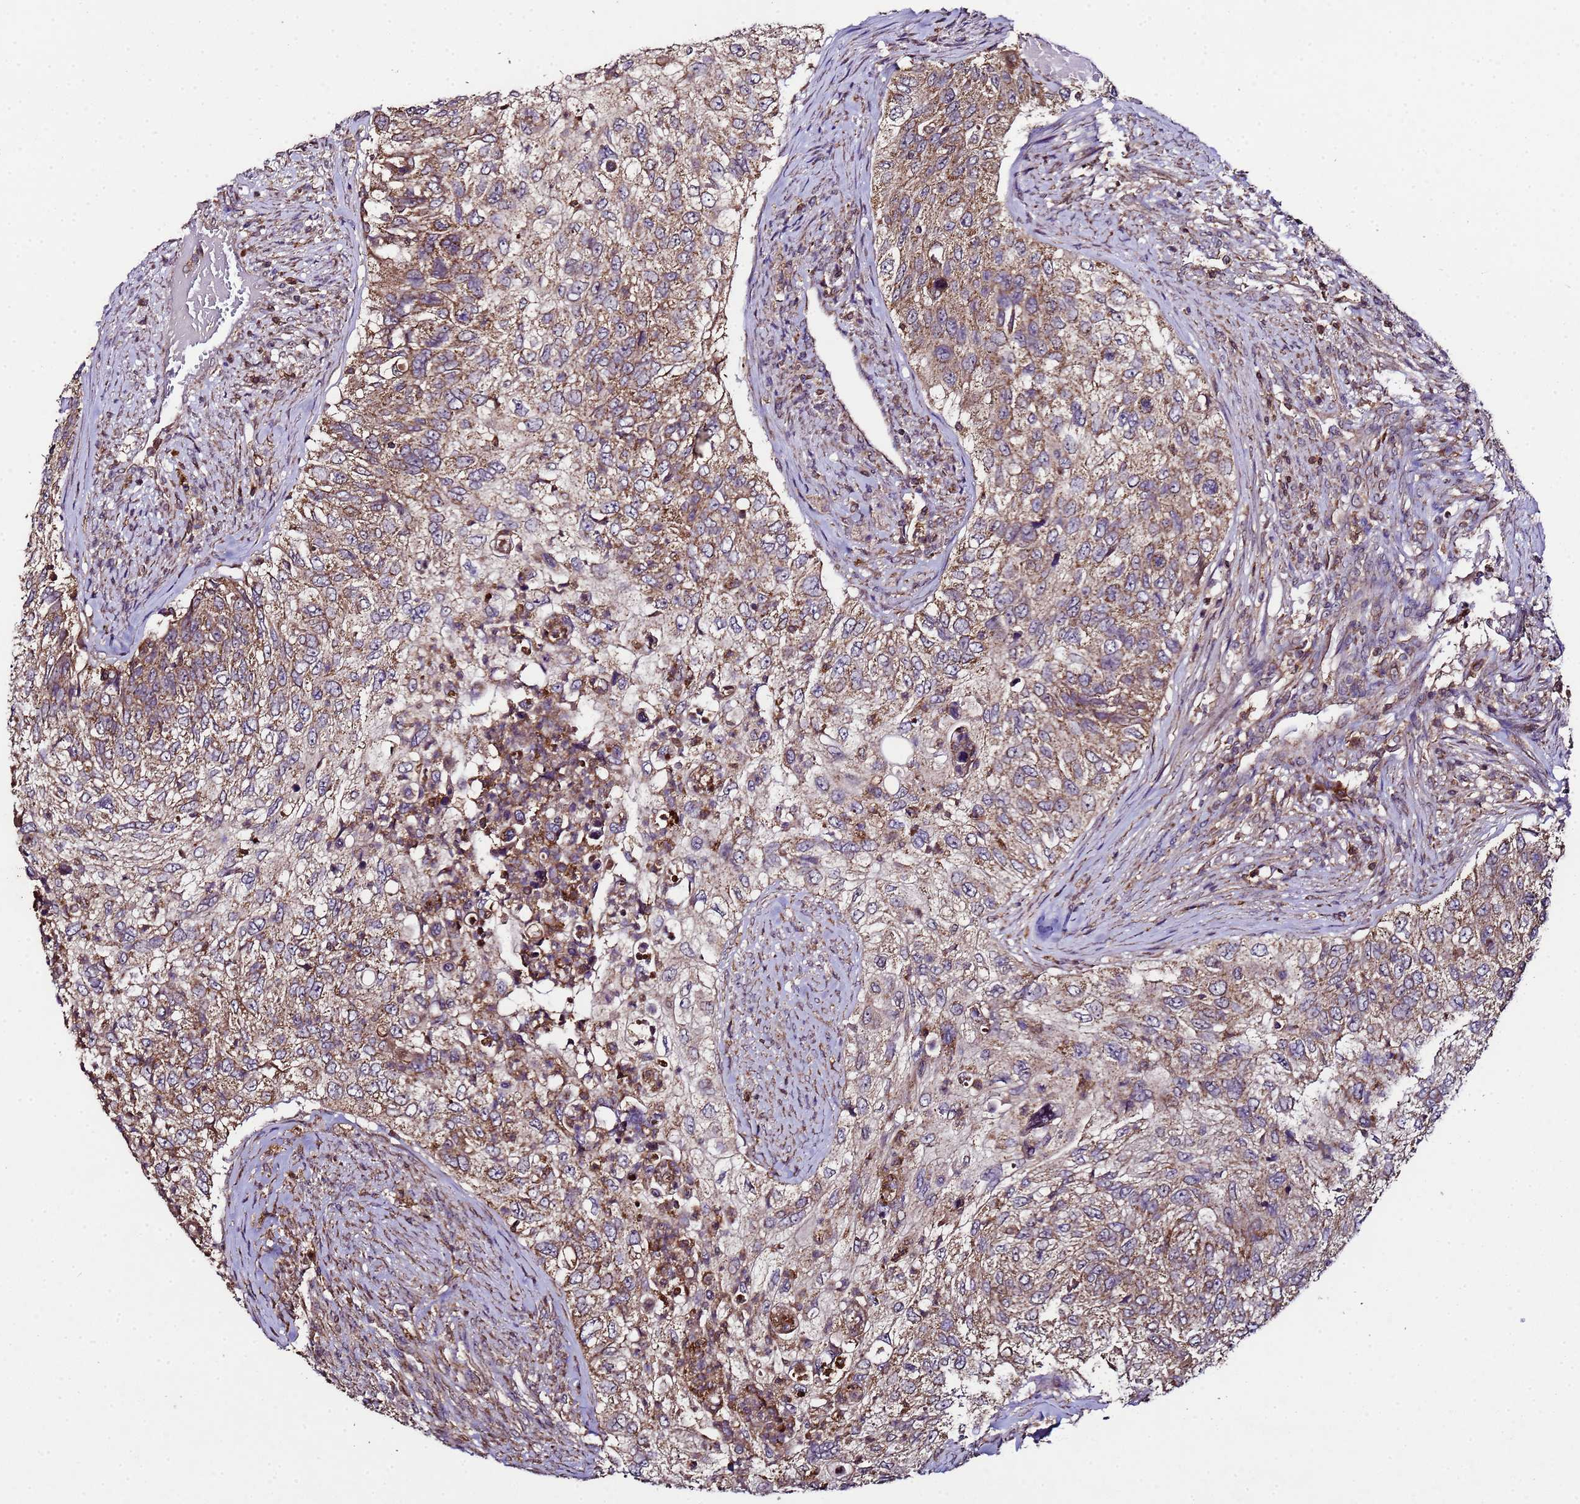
{"staining": {"intensity": "moderate", "quantity": ">75%", "location": "cytoplasmic/membranous"}, "tissue": "urothelial cancer", "cell_type": "Tumor cells", "image_type": "cancer", "snomed": [{"axis": "morphology", "description": "Urothelial carcinoma, High grade"}, {"axis": "topography", "description": "Urinary bladder"}], "caption": "Immunohistochemical staining of human high-grade urothelial carcinoma demonstrates medium levels of moderate cytoplasmic/membranous expression in approximately >75% of tumor cells.", "gene": "HSPBAP1", "patient": {"sex": "female", "age": 60}}